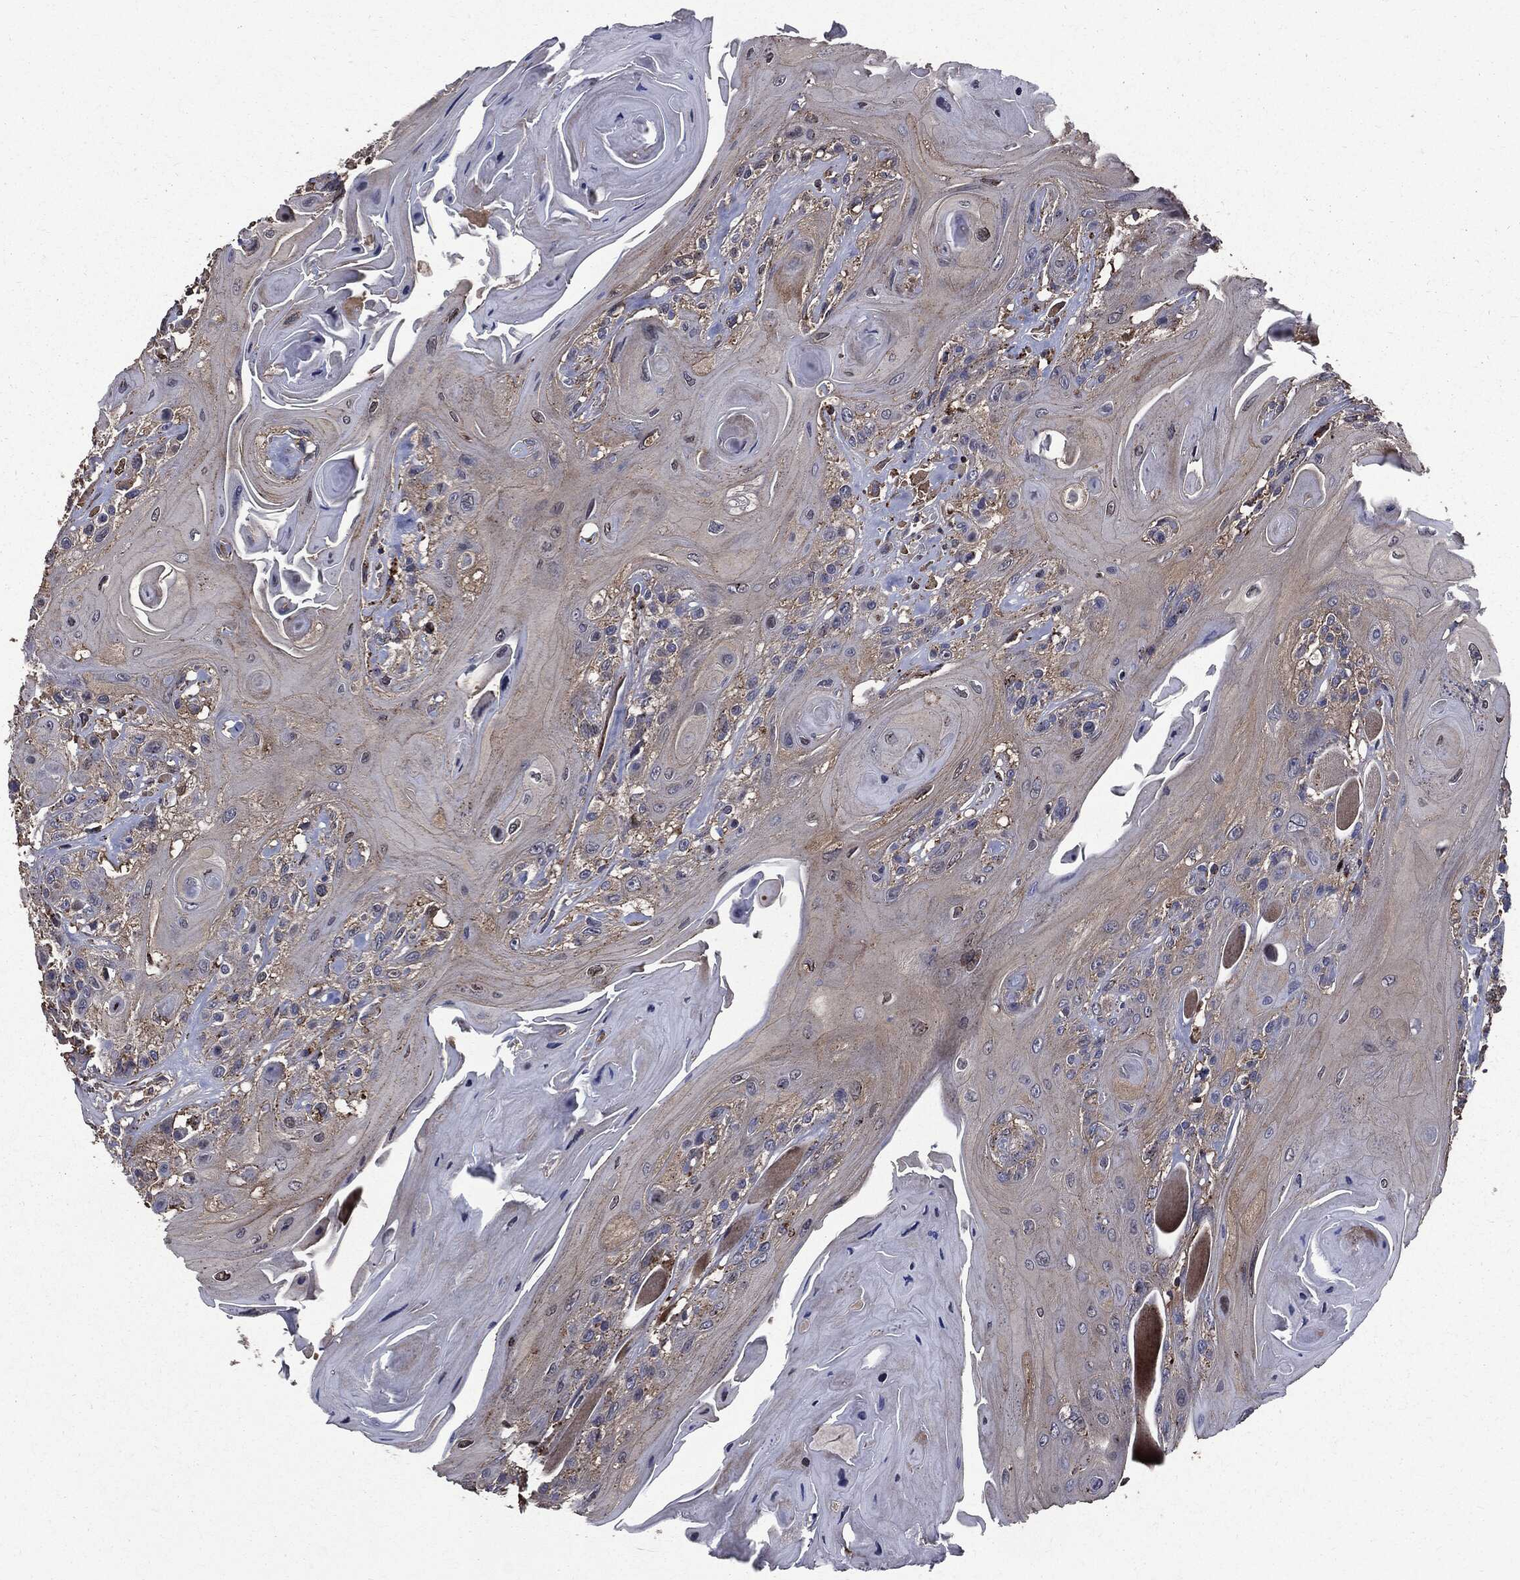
{"staining": {"intensity": "moderate", "quantity": "<25%", "location": "cytoplasmic/membranous"}, "tissue": "head and neck cancer", "cell_type": "Tumor cells", "image_type": "cancer", "snomed": [{"axis": "morphology", "description": "Squamous cell carcinoma, NOS"}, {"axis": "topography", "description": "Head-Neck"}], "caption": "DAB (3,3'-diaminobenzidine) immunohistochemical staining of human head and neck cancer exhibits moderate cytoplasmic/membranous protein staining in about <25% of tumor cells. The staining was performed using DAB, with brown indicating positive protein expression. Nuclei are stained blue with hematoxylin.", "gene": "PDCD6IP", "patient": {"sex": "female", "age": 59}}